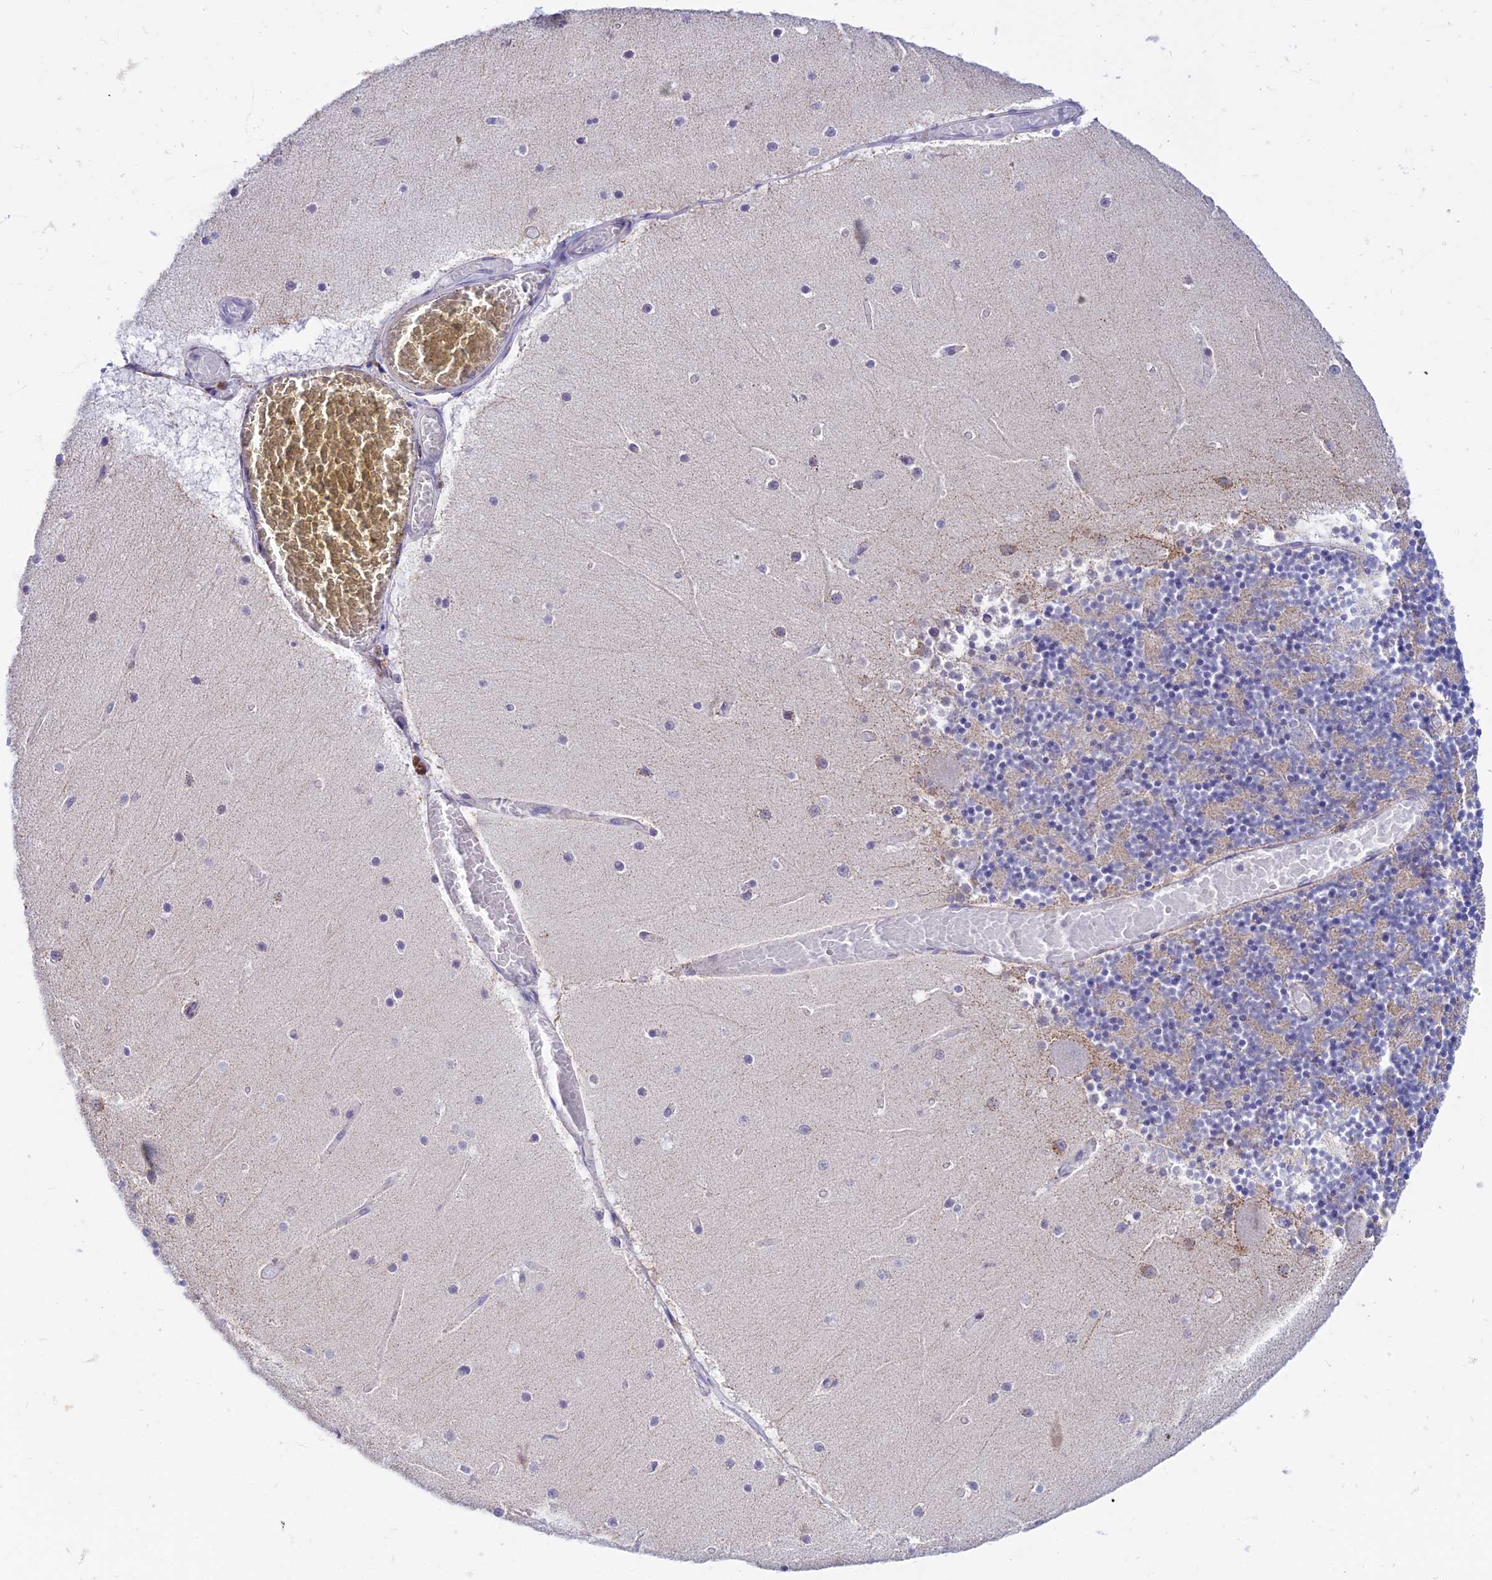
{"staining": {"intensity": "negative", "quantity": "none", "location": "none"}, "tissue": "cerebellum", "cell_type": "Cells in granular layer", "image_type": "normal", "snomed": [{"axis": "morphology", "description": "Normal tissue, NOS"}, {"axis": "topography", "description": "Cerebellum"}], "caption": "Immunohistochemistry (IHC) of normal cerebellum demonstrates no staining in cells in granular layer.", "gene": "PKN3", "patient": {"sex": "female", "age": 28}}